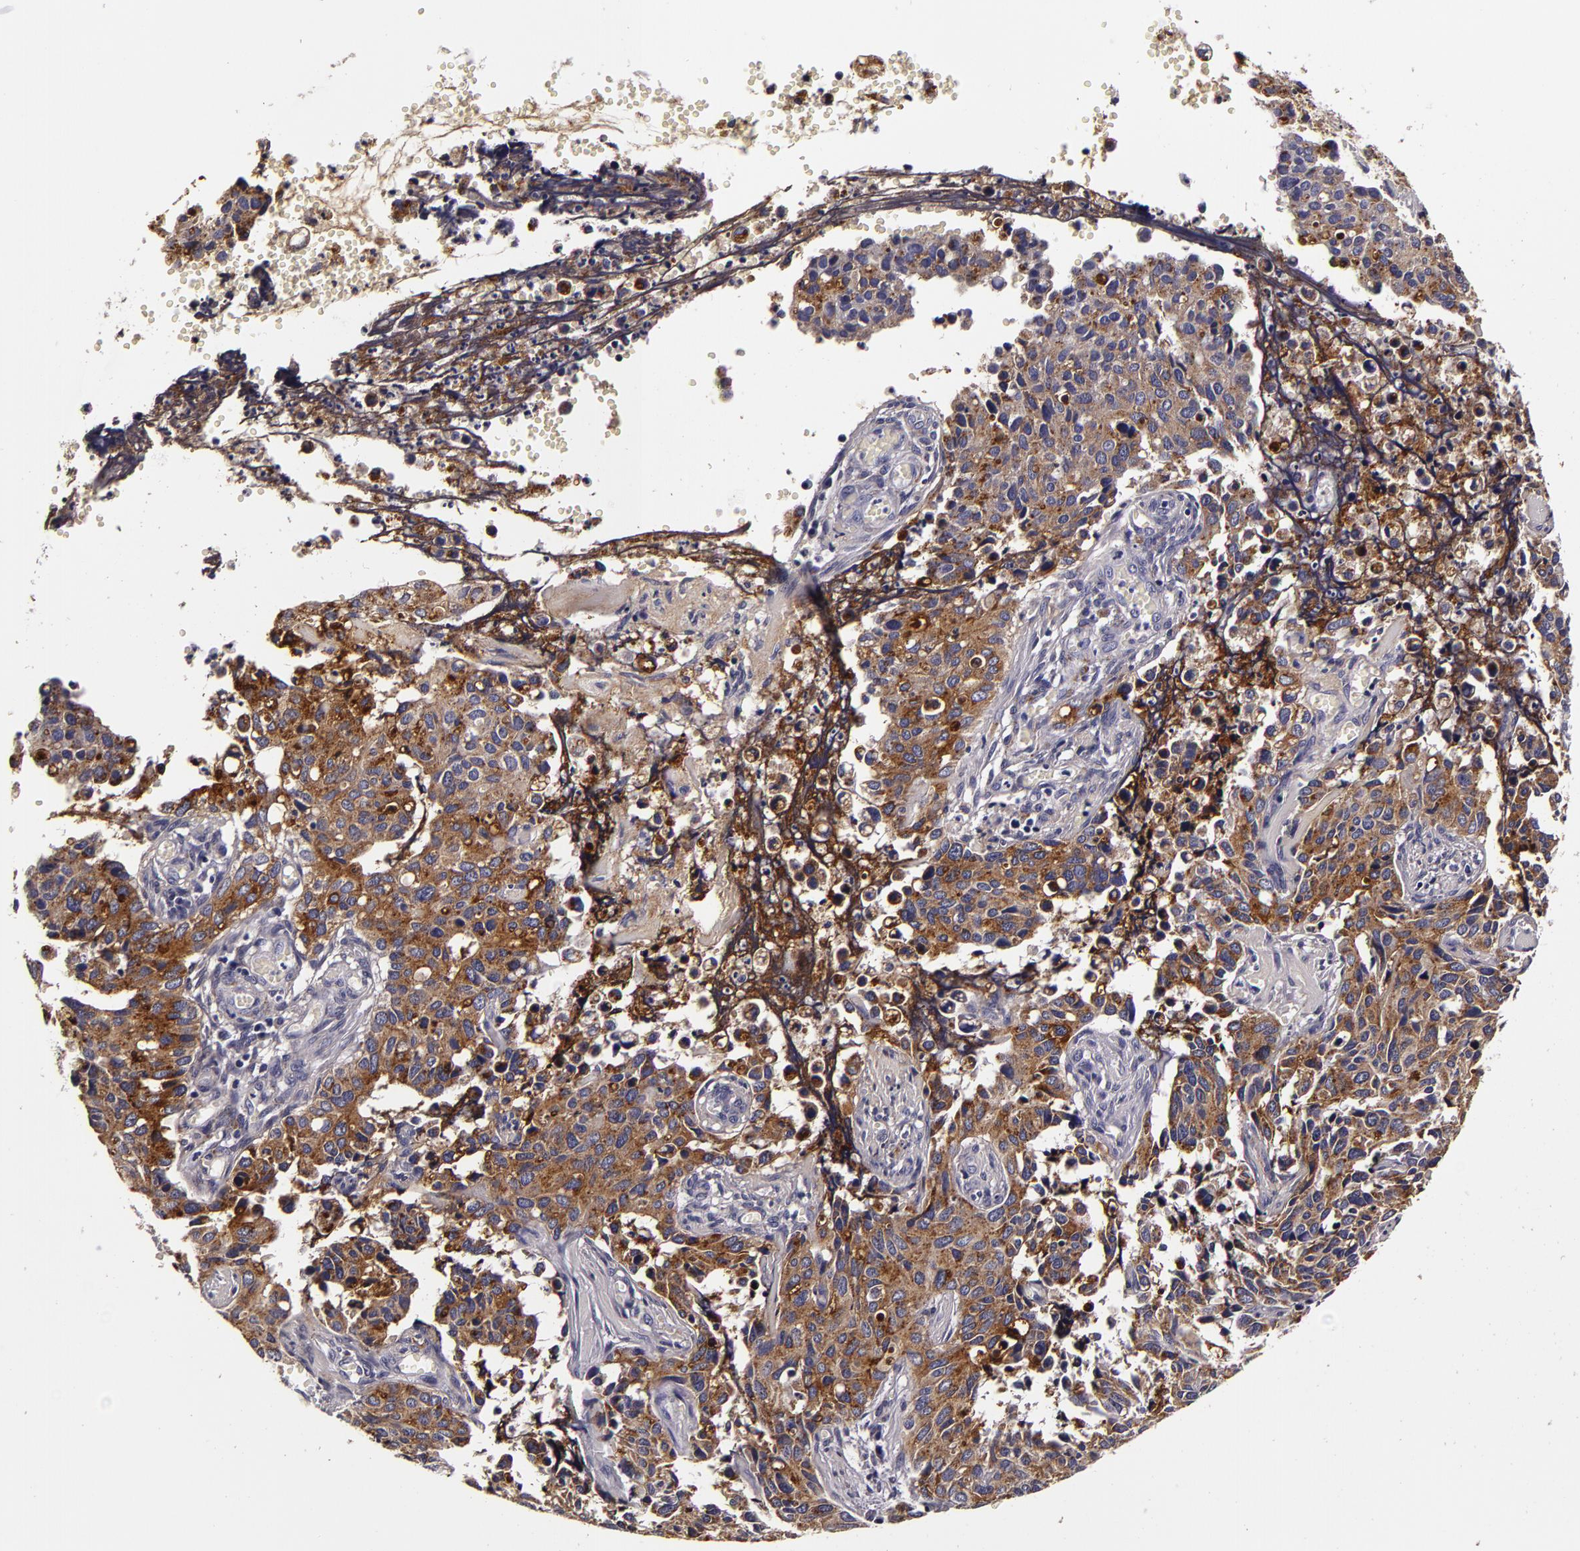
{"staining": {"intensity": "moderate", "quantity": "25%-75%", "location": "cytoplasmic/membranous"}, "tissue": "cervical cancer", "cell_type": "Tumor cells", "image_type": "cancer", "snomed": [{"axis": "morphology", "description": "Normal tissue, NOS"}, {"axis": "morphology", "description": "Squamous cell carcinoma, NOS"}, {"axis": "topography", "description": "Cervix"}], "caption": "This is an image of IHC staining of squamous cell carcinoma (cervical), which shows moderate positivity in the cytoplasmic/membranous of tumor cells.", "gene": "LGALS3BP", "patient": {"sex": "female", "age": 45}}